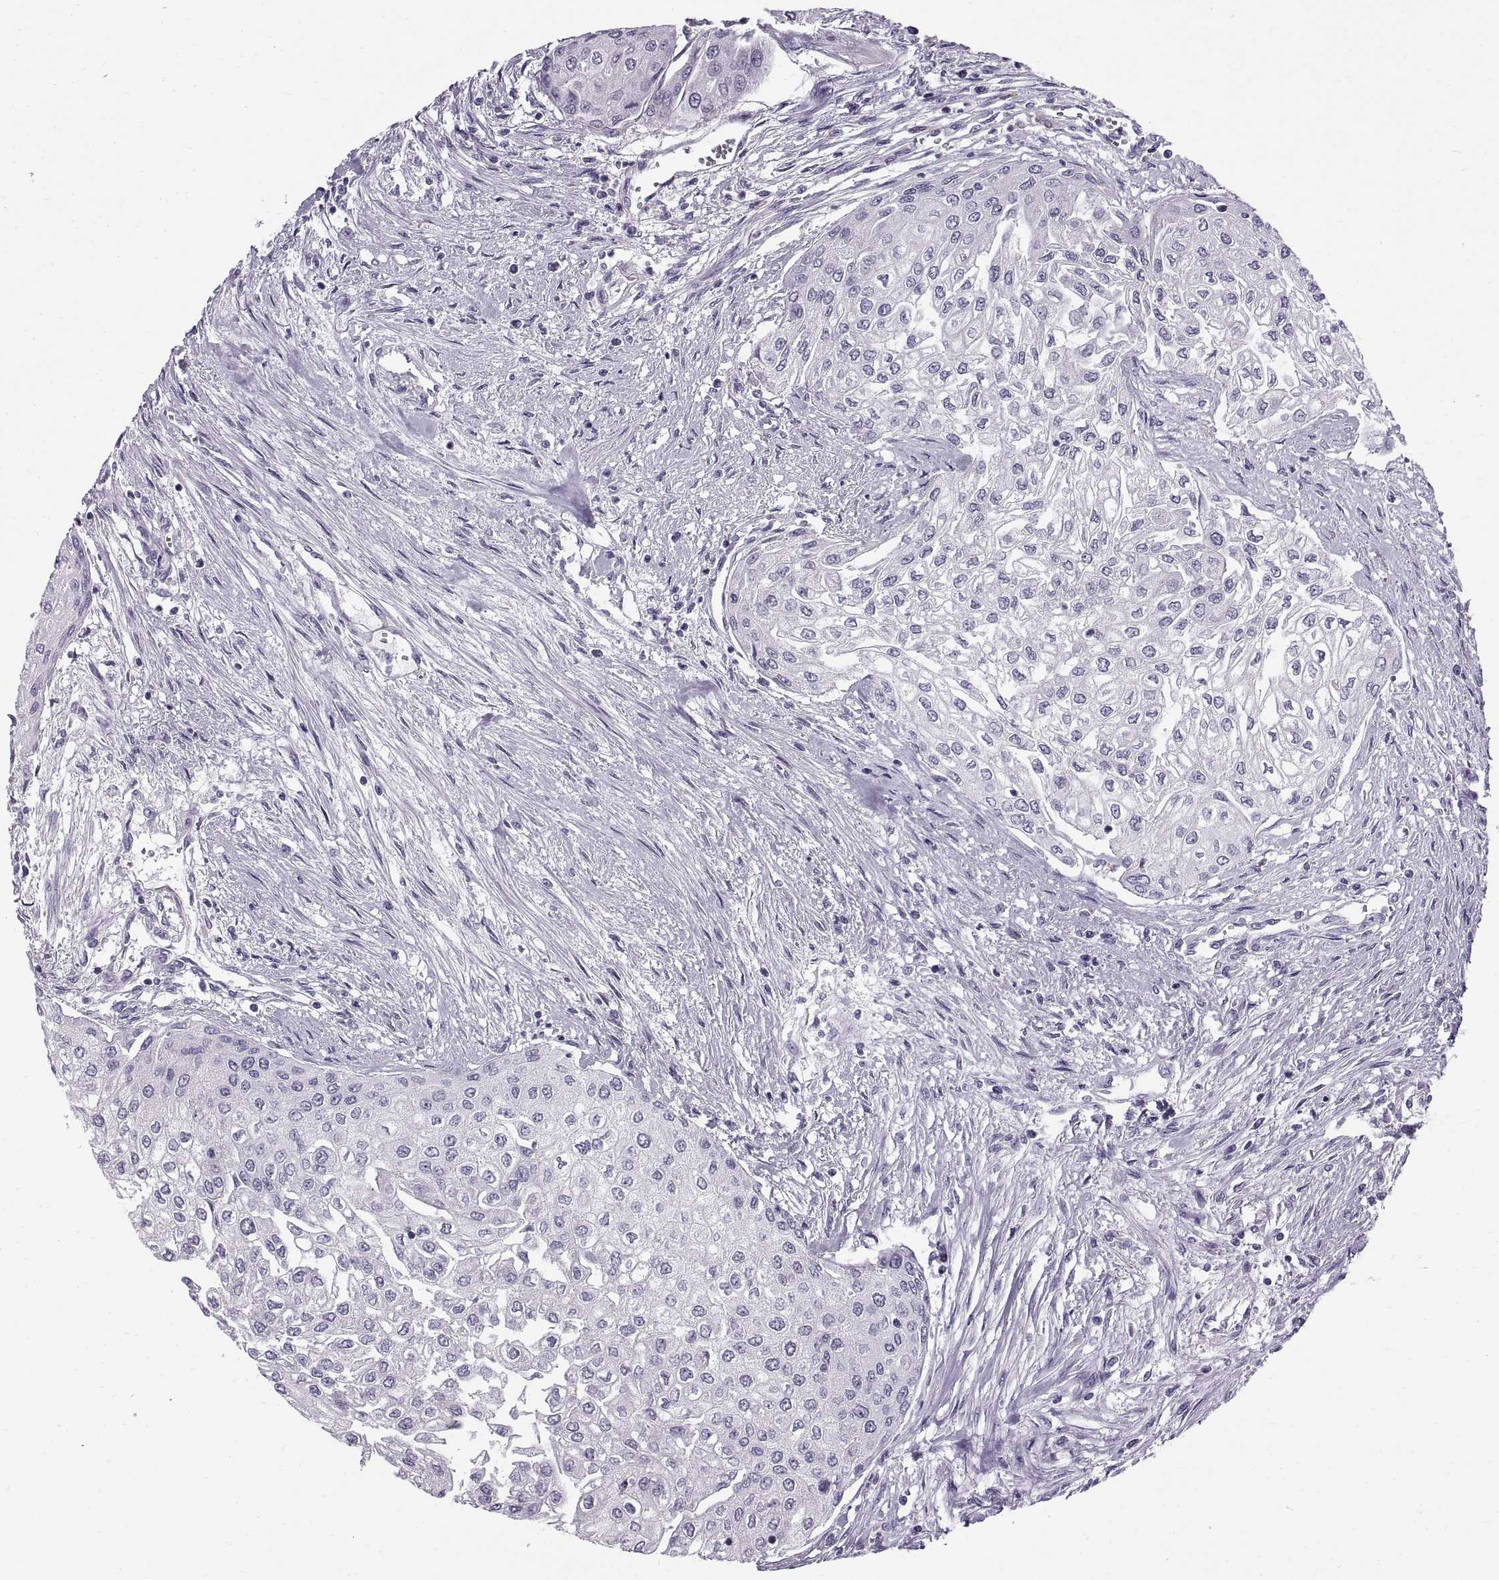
{"staining": {"intensity": "negative", "quantity": "none", "location": "none"}, "tissue": "urothelial cancer", "cell_type": "Tumor cells", "image_type": "cancer", "snomed": [{"axis": "morphology", "description": "Urothelial carcinoma, High grade"}, {"axis": "topography", "description": "Urinary bladder"}], "caption": "The image displays no significant staining in tumor cells of urothelial carcinoma (high-grade). The staining is performed using DAB brown chromogen with nuclei counter-stained in using hematoxylin.", "gene": "CALCR", "patient": {"sex": "male", "age": 62}}